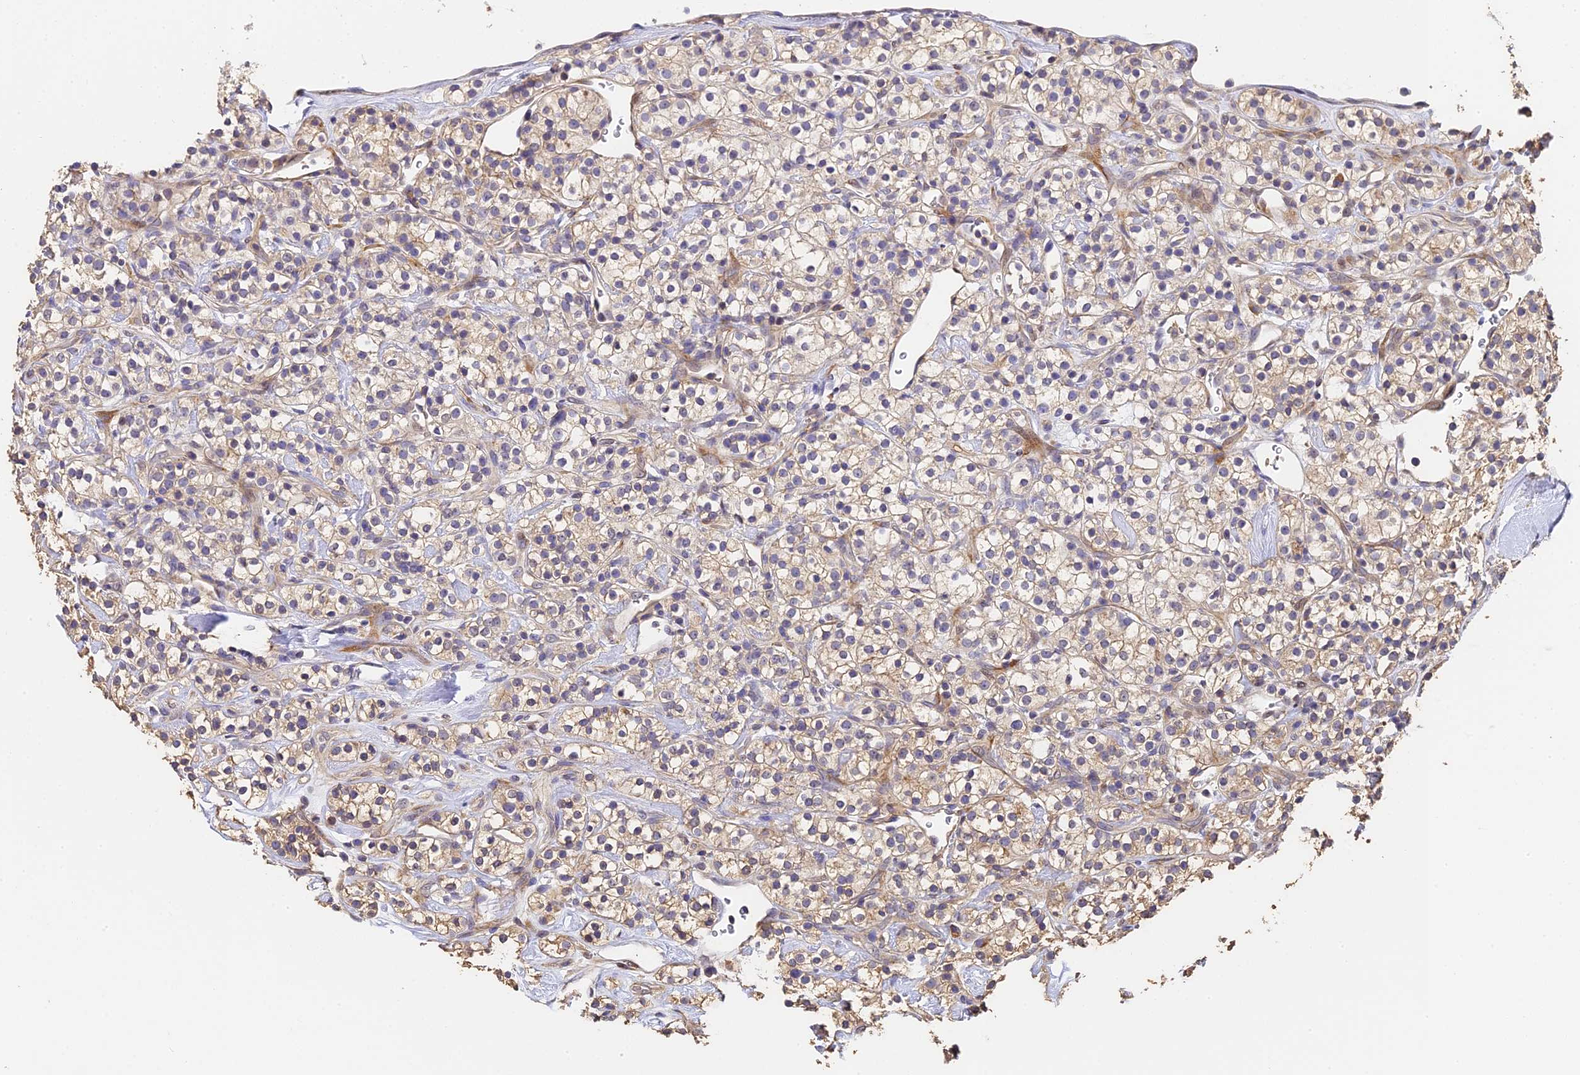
{"staining": {"intensity": "weak", "quantity": "<25%", "location": "cytoplasmic/membranous"}, "tissue": "renal cancer", "cell_type": "Tumor cells", "image_type": "cancer", "snomed": [{"axis": "morphology", "description": "Adenocarcinoma, NOS"}, {"axis": "topography", "description": "Kidney"}], "caption": "Protein analysis of renal adenocarcinoma reveals no significant expression in tumor cells.", "gene": "SLC11A1", "patient": {"sex": "male", "age": 77}}